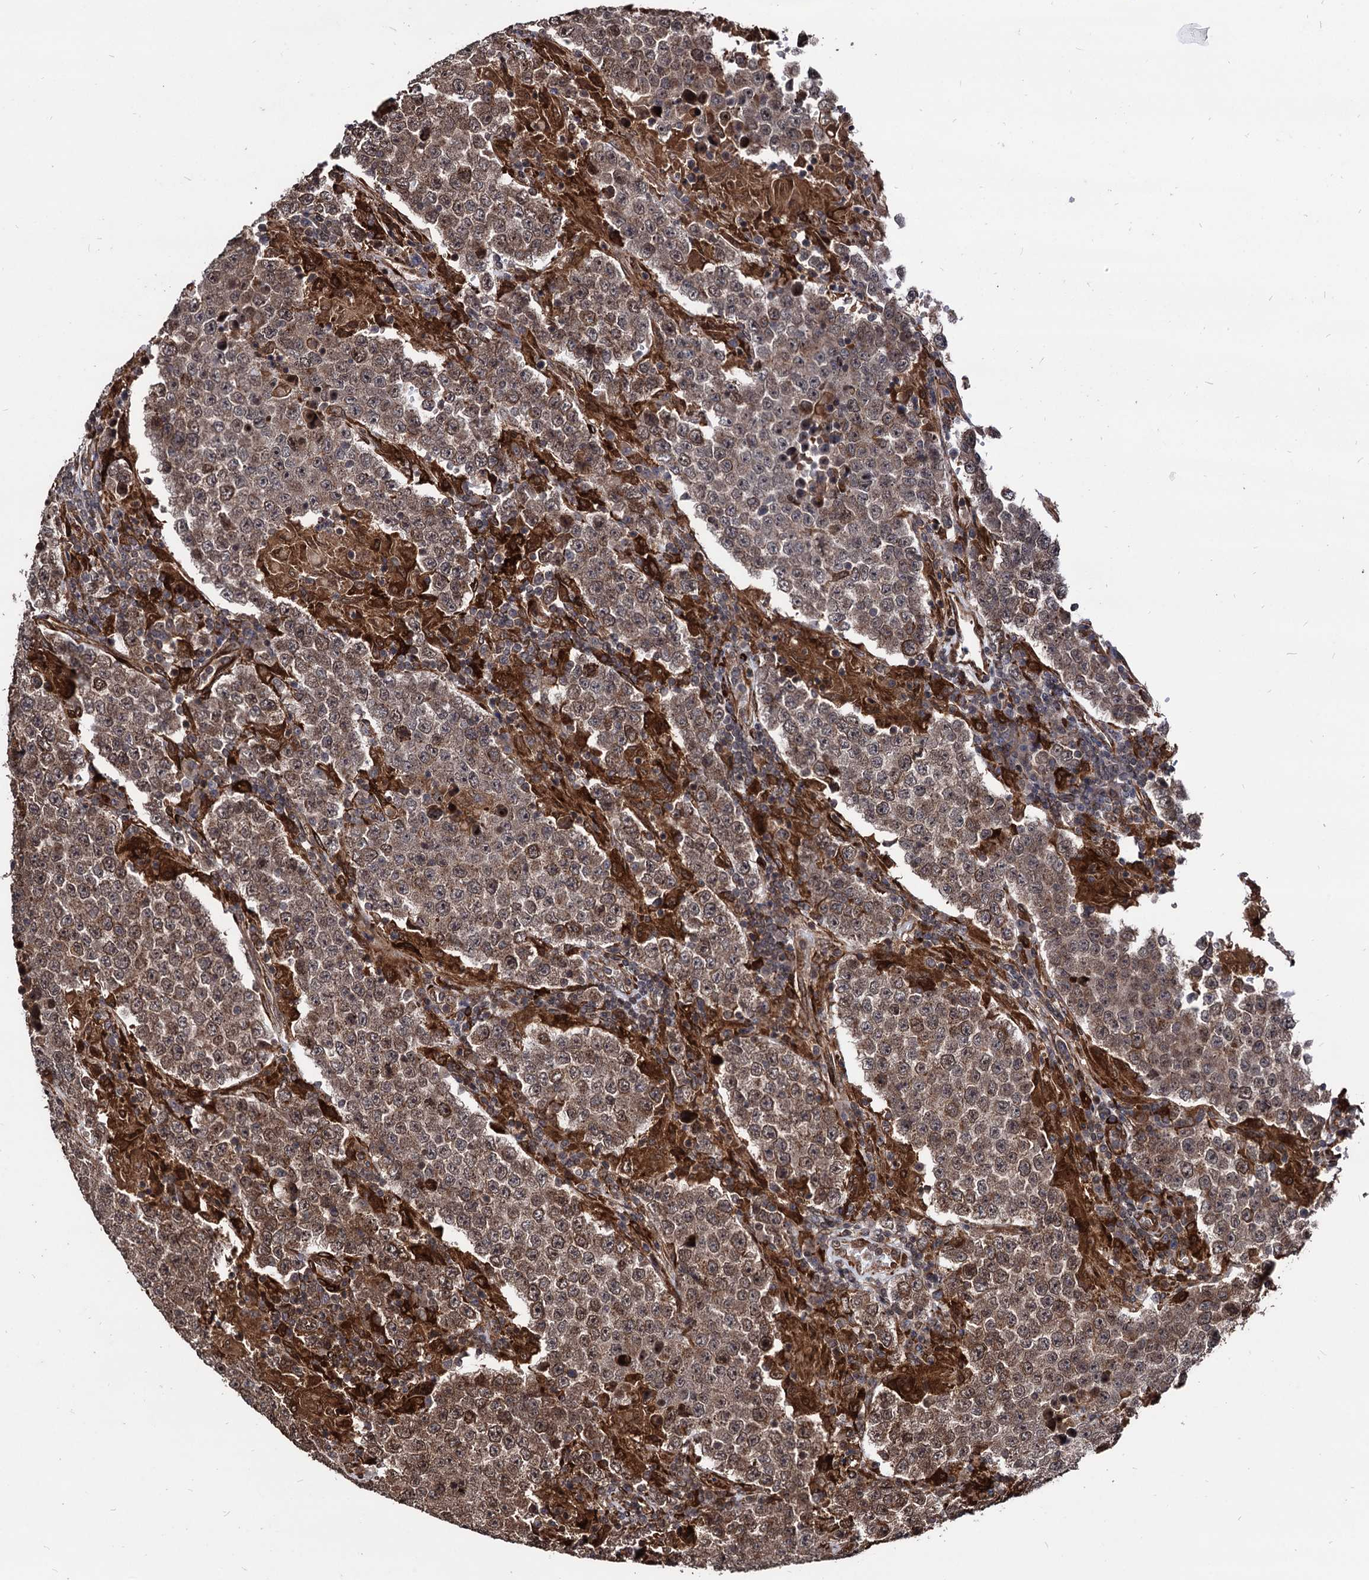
{"staining": {"intensity": "moderate", "quantity": ">75%", "location": "cytoplasmic/membranous,nuclear"}, "tissue": "testis cancer", "cell_type": "Tumor cells", "image_type": "cancer", "snomed": [{"axis": "morphology", "description": "Normal tissue, NOS"}, {"axis": "morphology", "description": "Urothelial carcinoma, High grade"}, {"axis": "morphology", "description": "Seminoma, NOS"}, {"axis": "morphology", "description": "Carcinoma, Embryonal, NOS"}, {"axis": "topography", "description": "Urinary bladder"}, {"axis": "topography", "description": "Testis"}], "caption": "An immunohistochemistry histopathology image of tumor tissue is shown. Protein staining in brown labels moderate cytoplasmic/membranous and nuclear positivity in high-grade urothelial carcinoma (testis) within tumor cells.", "gene": "ANKRD12", "patient": {"sex": "male", "age": 41}}